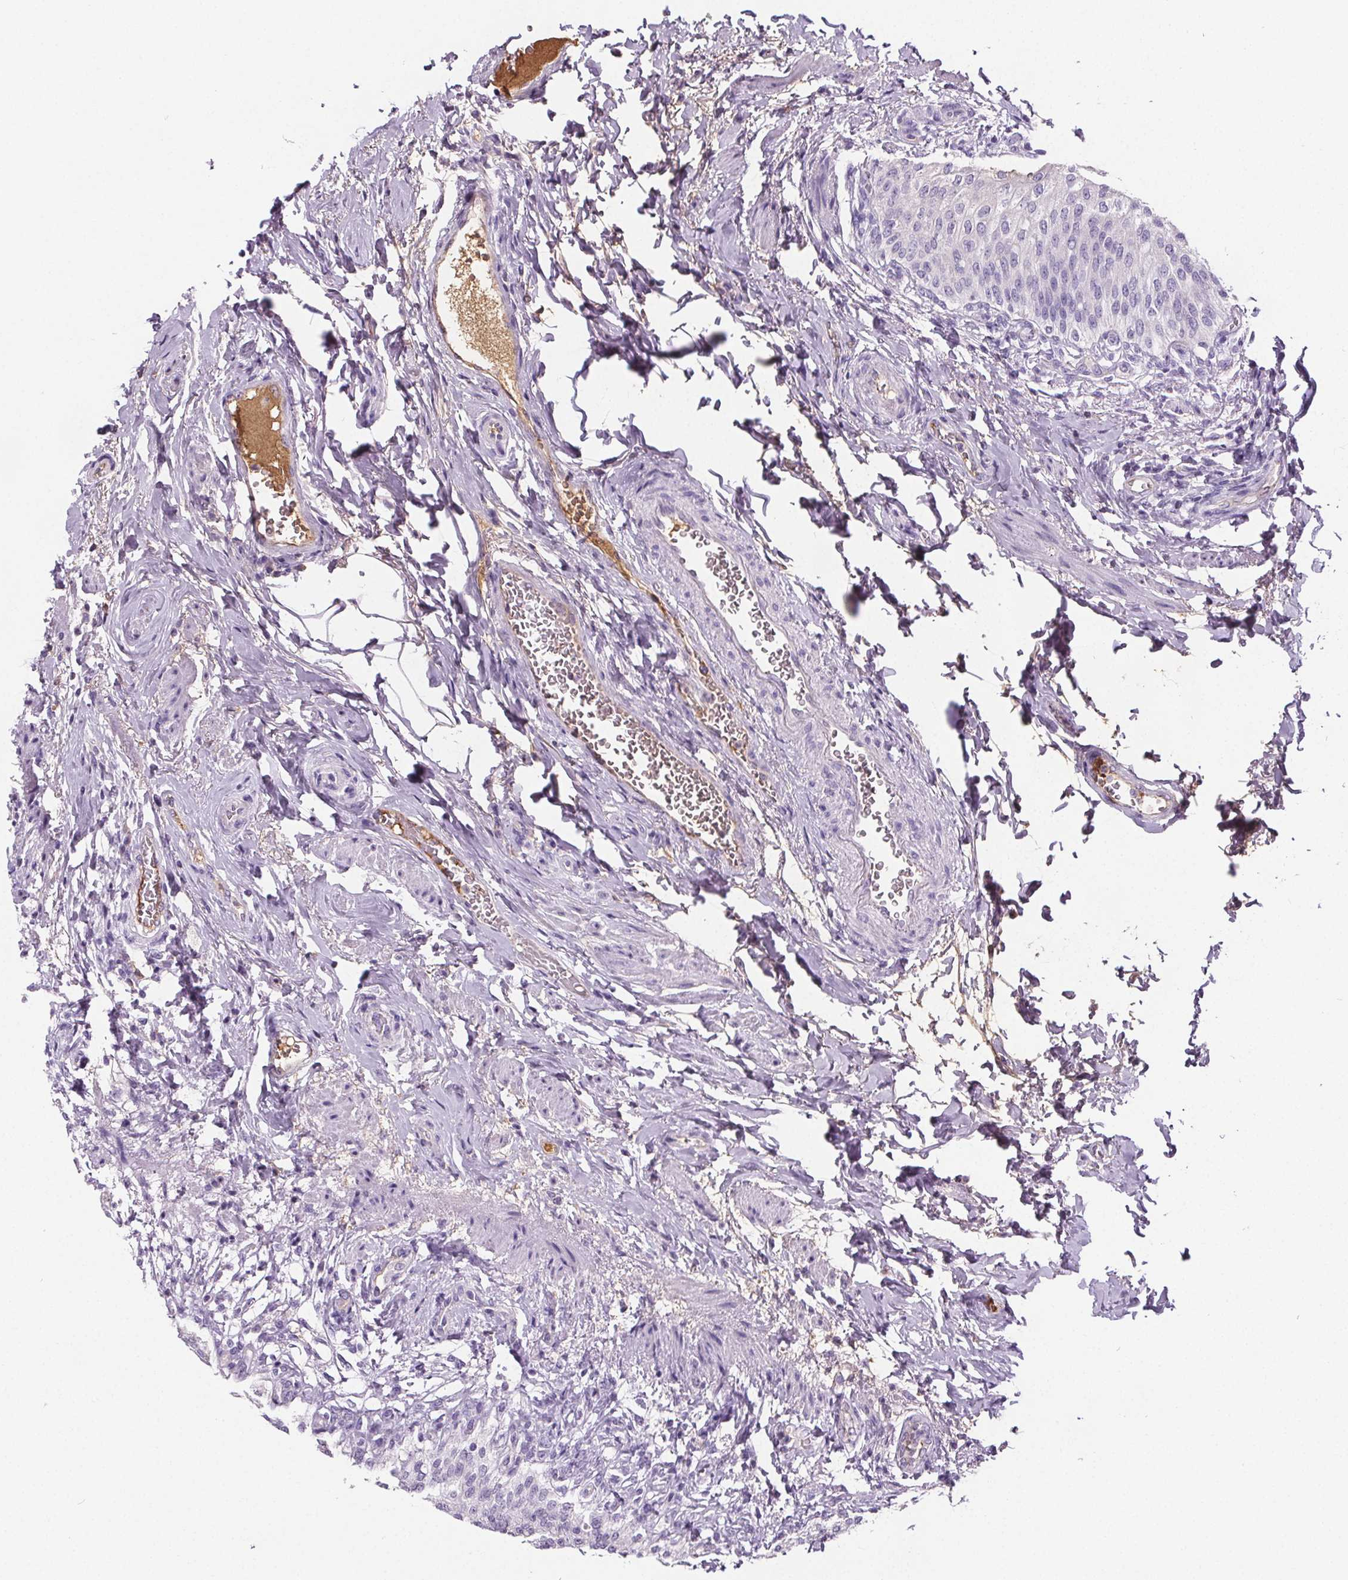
{"staining": {"intensity": "negative", "quantity": "none", "location": "none"}, "tissue": "urinary bladder", "cell_type": "Urothelial cells", "image_type": "normal", "snomed": [{"axis": "morphology", "description": "Normal tissue, NOS"}, {"axis": "topography", "description": "Urinary bladder"}, {"axis": "topography", "description": "Peripheral nerve tissue"}], "caption": "An immunohistochemistry image of benign urinary bladder is shown. There is no staining in urothelial cells of urinary bladder.", "gene": "CD5L", "patient": {"sex": "female", "age": 60}}